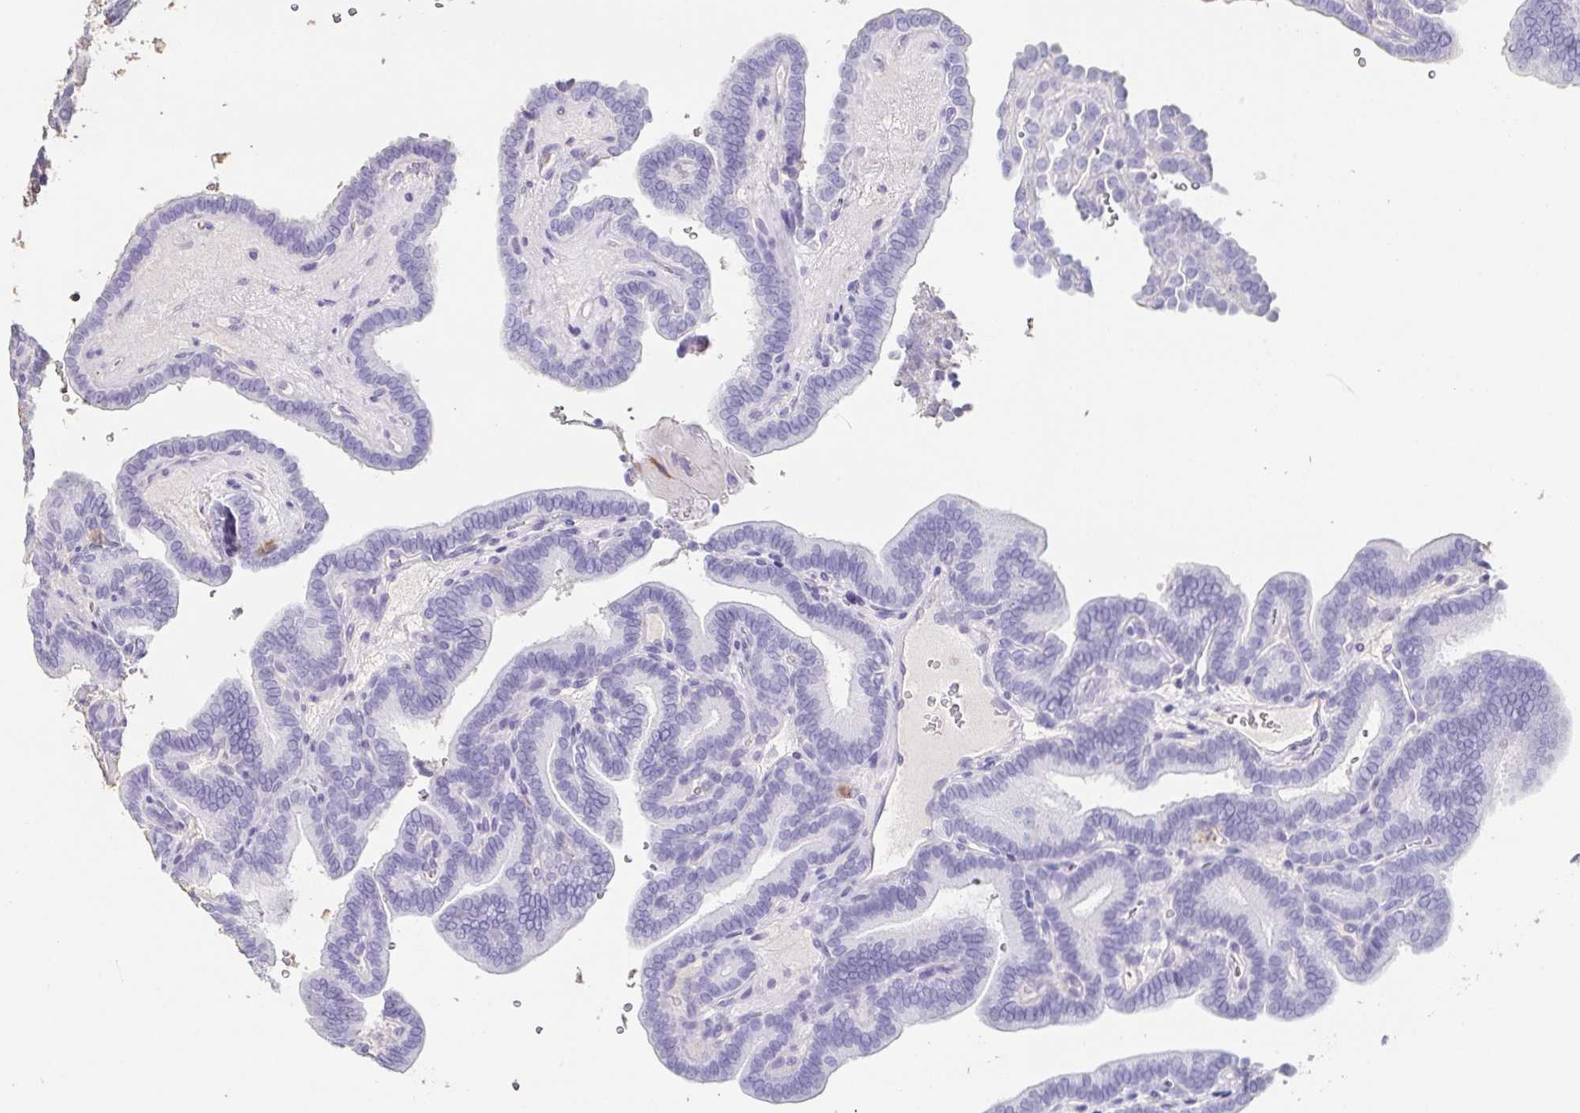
{"staining": {"intensity": "negative", "quantity": "none", "location": "none"}, "tissue": "thyroid cancer", "cell_type": "Tumor cells", "image_type": "cancer", "snomed": [{"axis": "morphology", "description": "Papillary adenocarcinoma, NOS"}, {"axis": "topography", "description": "Thyroid gland"}], "caption": "DAB immunohistochemical staining of papillary adenocarcinoma (thyroid) reveals no significant staining in tumor cells.", "gene": "BPIFA2", "patient": {"sex": "female", "age": 21}}